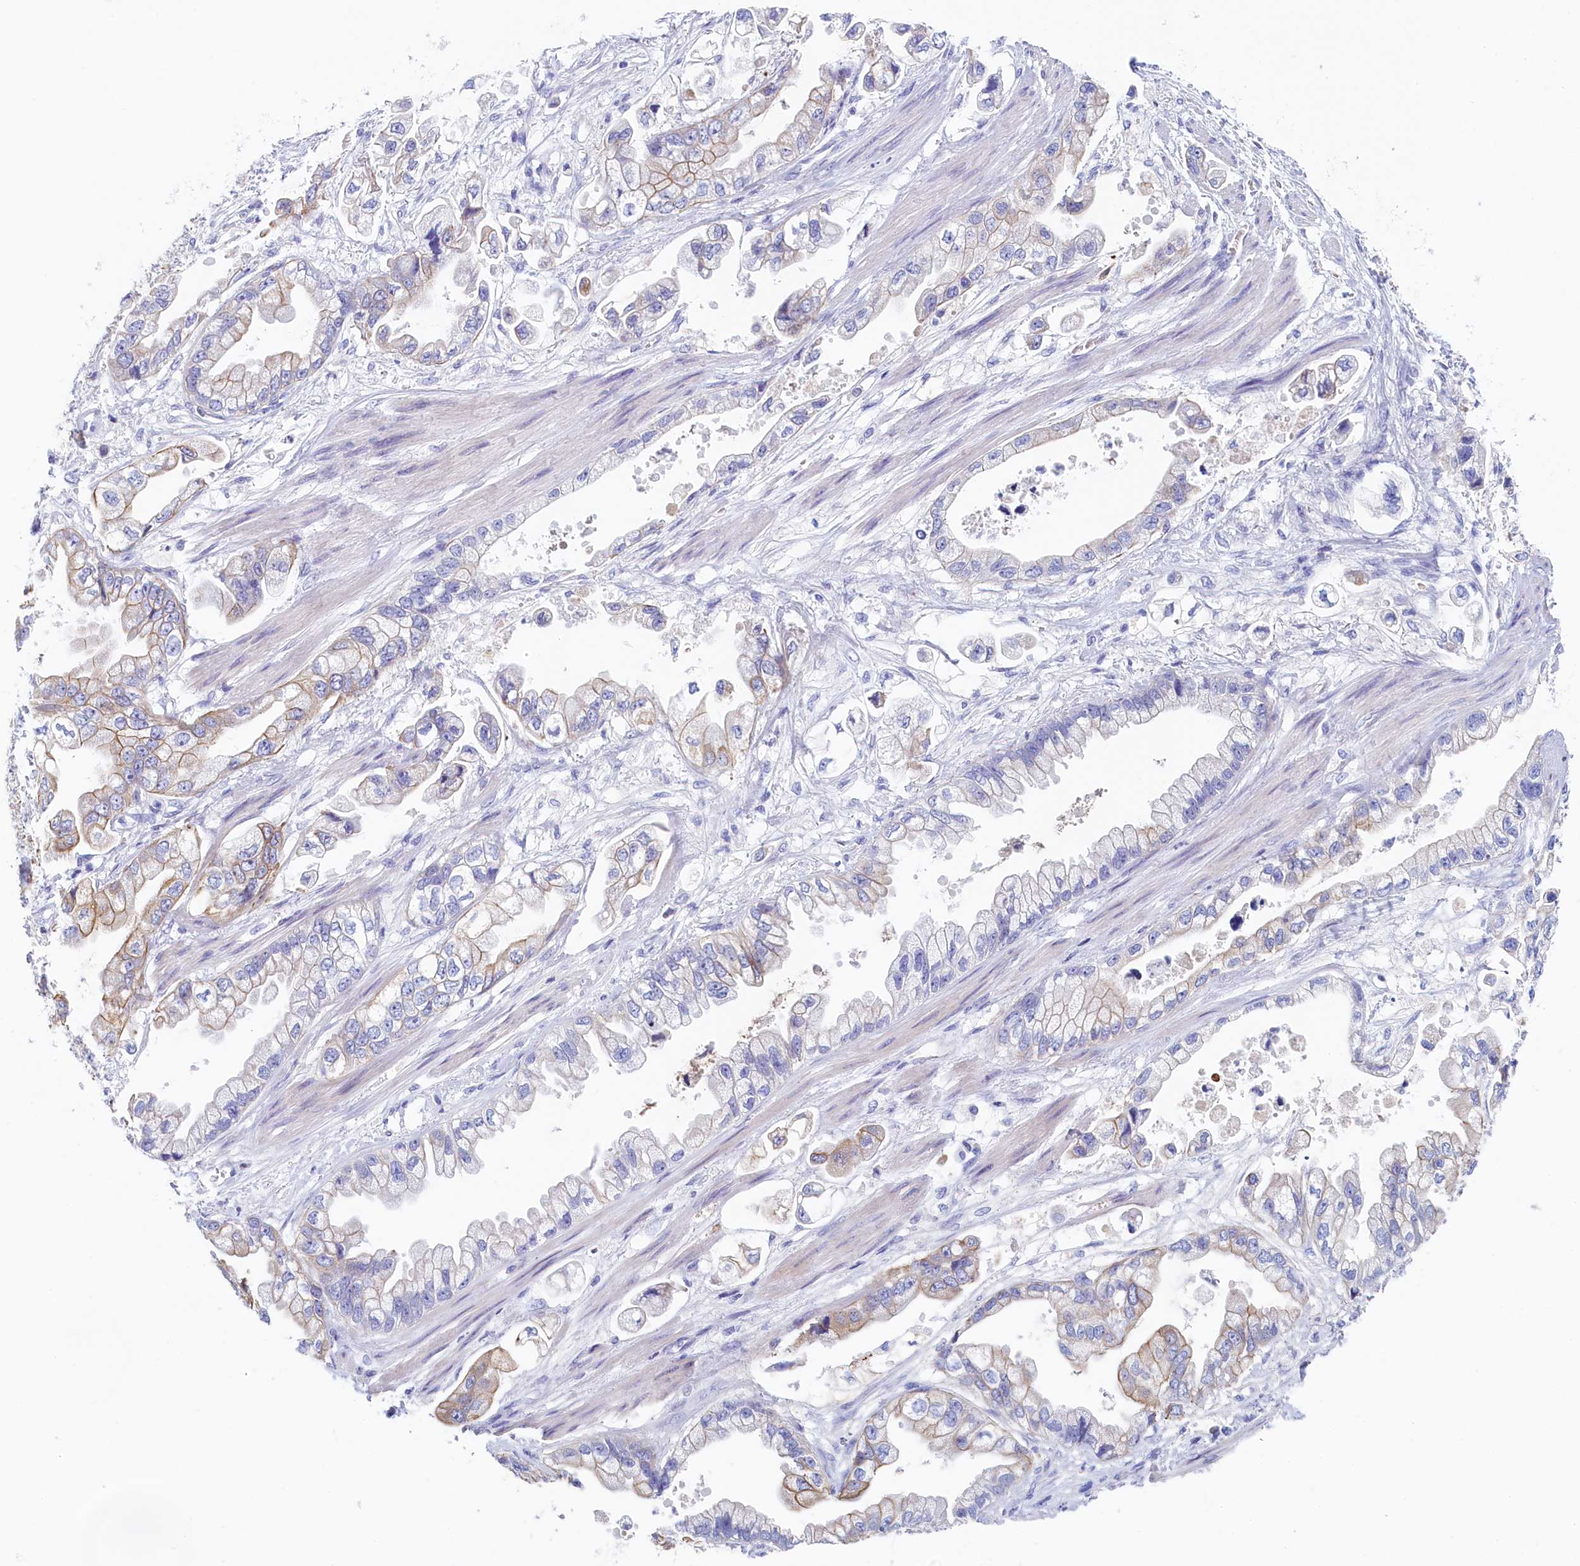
{"staining": {"intensity": "weak", "quantity": "<25%", "location": "cytoplasmic/membranous"}, "tissue": "stomach cancer", "cell_type": "Tumor cells", "image_type": "cancer", "snomed": [{"axis": "morphology", "description": "Adenocarcinoma, NOS"}, {"axis": "topography", "description": "Stomach"}], "caption": "Tumor cells are negative for protein expression in human adenocarcinoma (stomach).", "gene": "GUCA1C", "patient": {"sex": "male", "age": 62}}